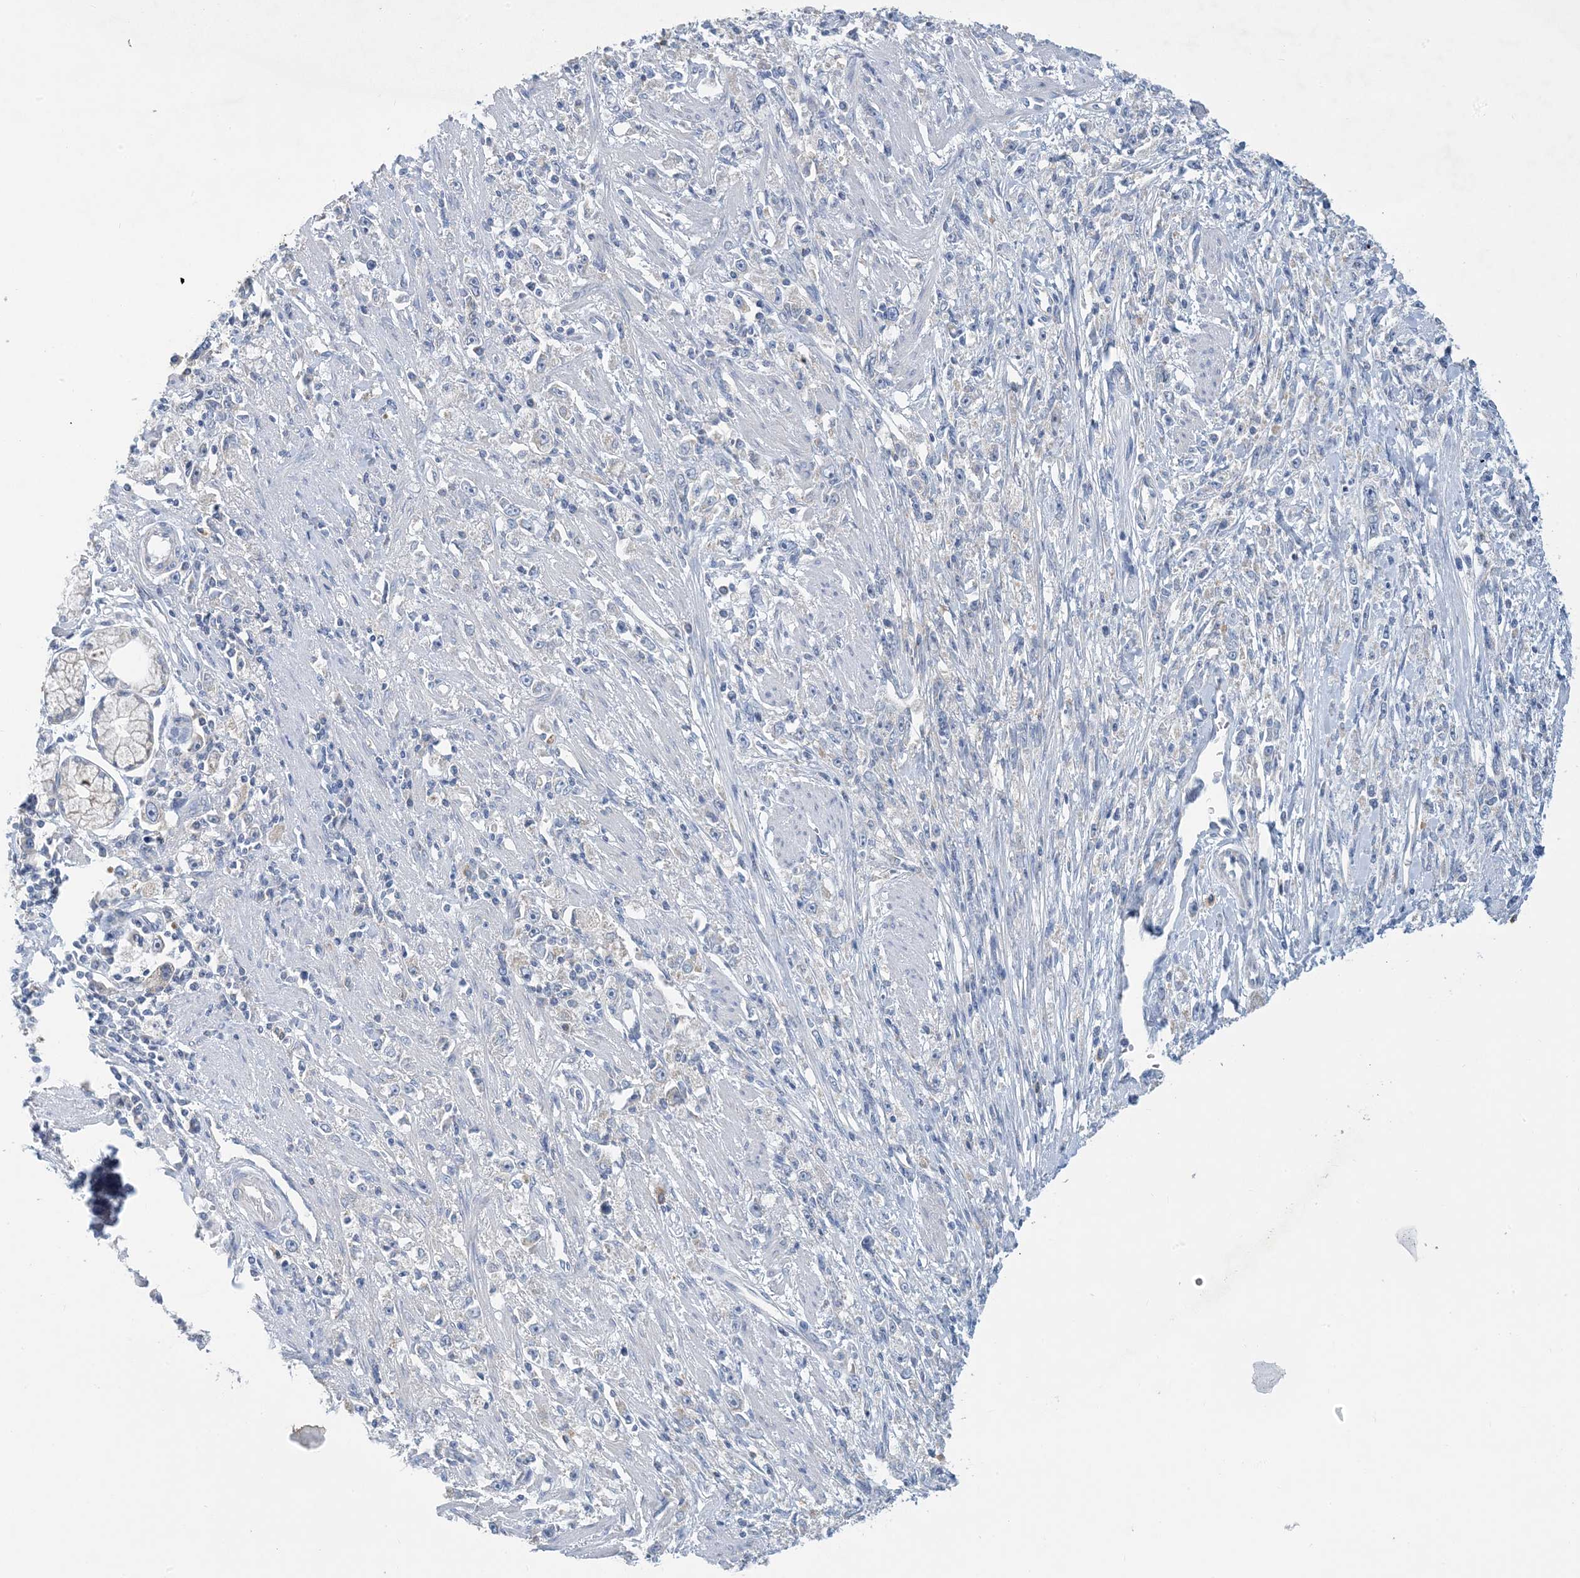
{"staining": {"intensity": "negative", "quantity": "none", "location": "none"}, "tissue": "stomach cancer", "cell_type": "Tumor cells", "image_type": "cancer", "snomed": [{"axis": "morphology", "description": "Adenocarcinoma, NOS"}, {"axis": "topography", "description": "Stomach"}], "caption": "Tumor cells show no significant positivity in stomach cancer. The staining is performed using DAB brown chromogen with nuclei counter-stained in using hematoxylin.", "gene": "ZCCHC18", "patient": {"sex": "female", "age": 59}}